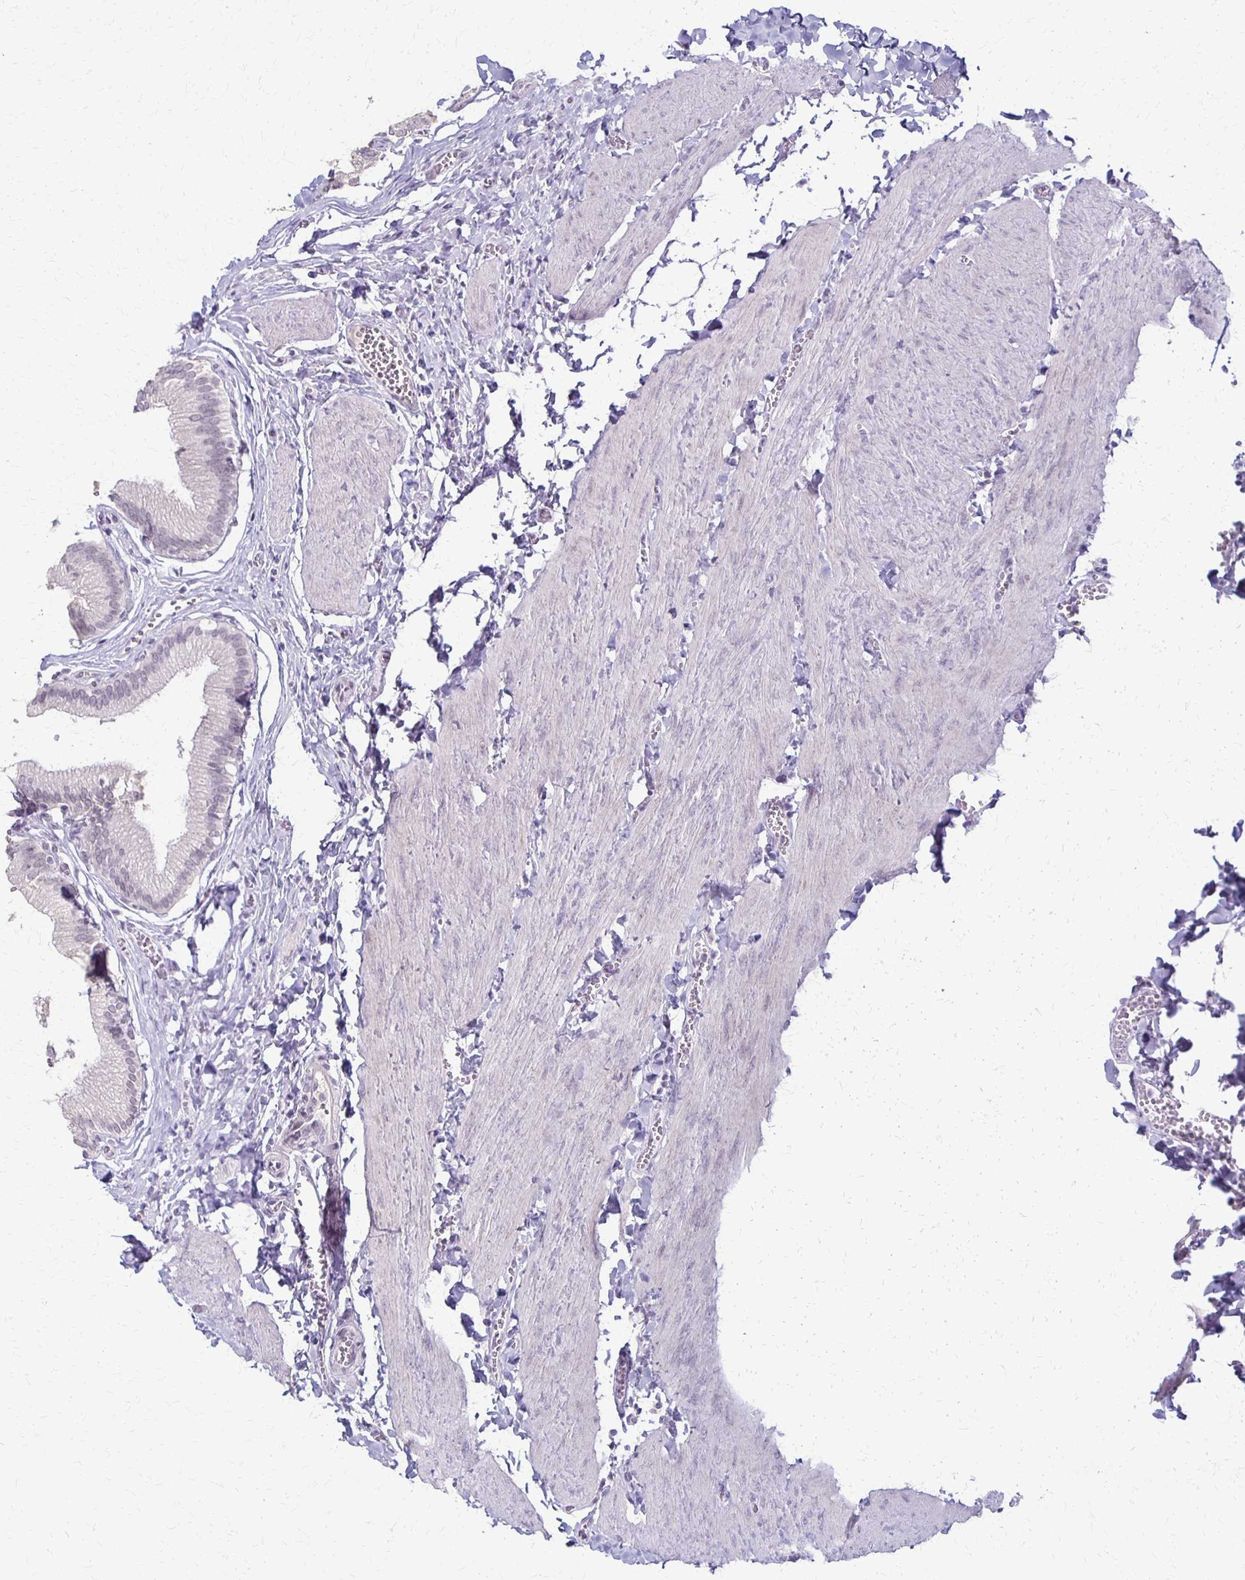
{"staining": {"intensity": "negative", "quantity": "none", "location": "none"}, "tissue": "gallbladder", "cell_type": "Glandular cells", "image_type": "normal", "snomed": [{"axis": "morphology", "description": "Normal tissue, NOS"}, {"axis": "topography", "description": "Gallbladder"}, {"axis": "topography", "description": "Peripheral nerve tissue"}], "caption": "Immunohistochemical staining of normal gallbladder shows no significant expression in glandular cells.", "gene": "SLC35E2B", "patient": {"sex": "male", "age": 17}}